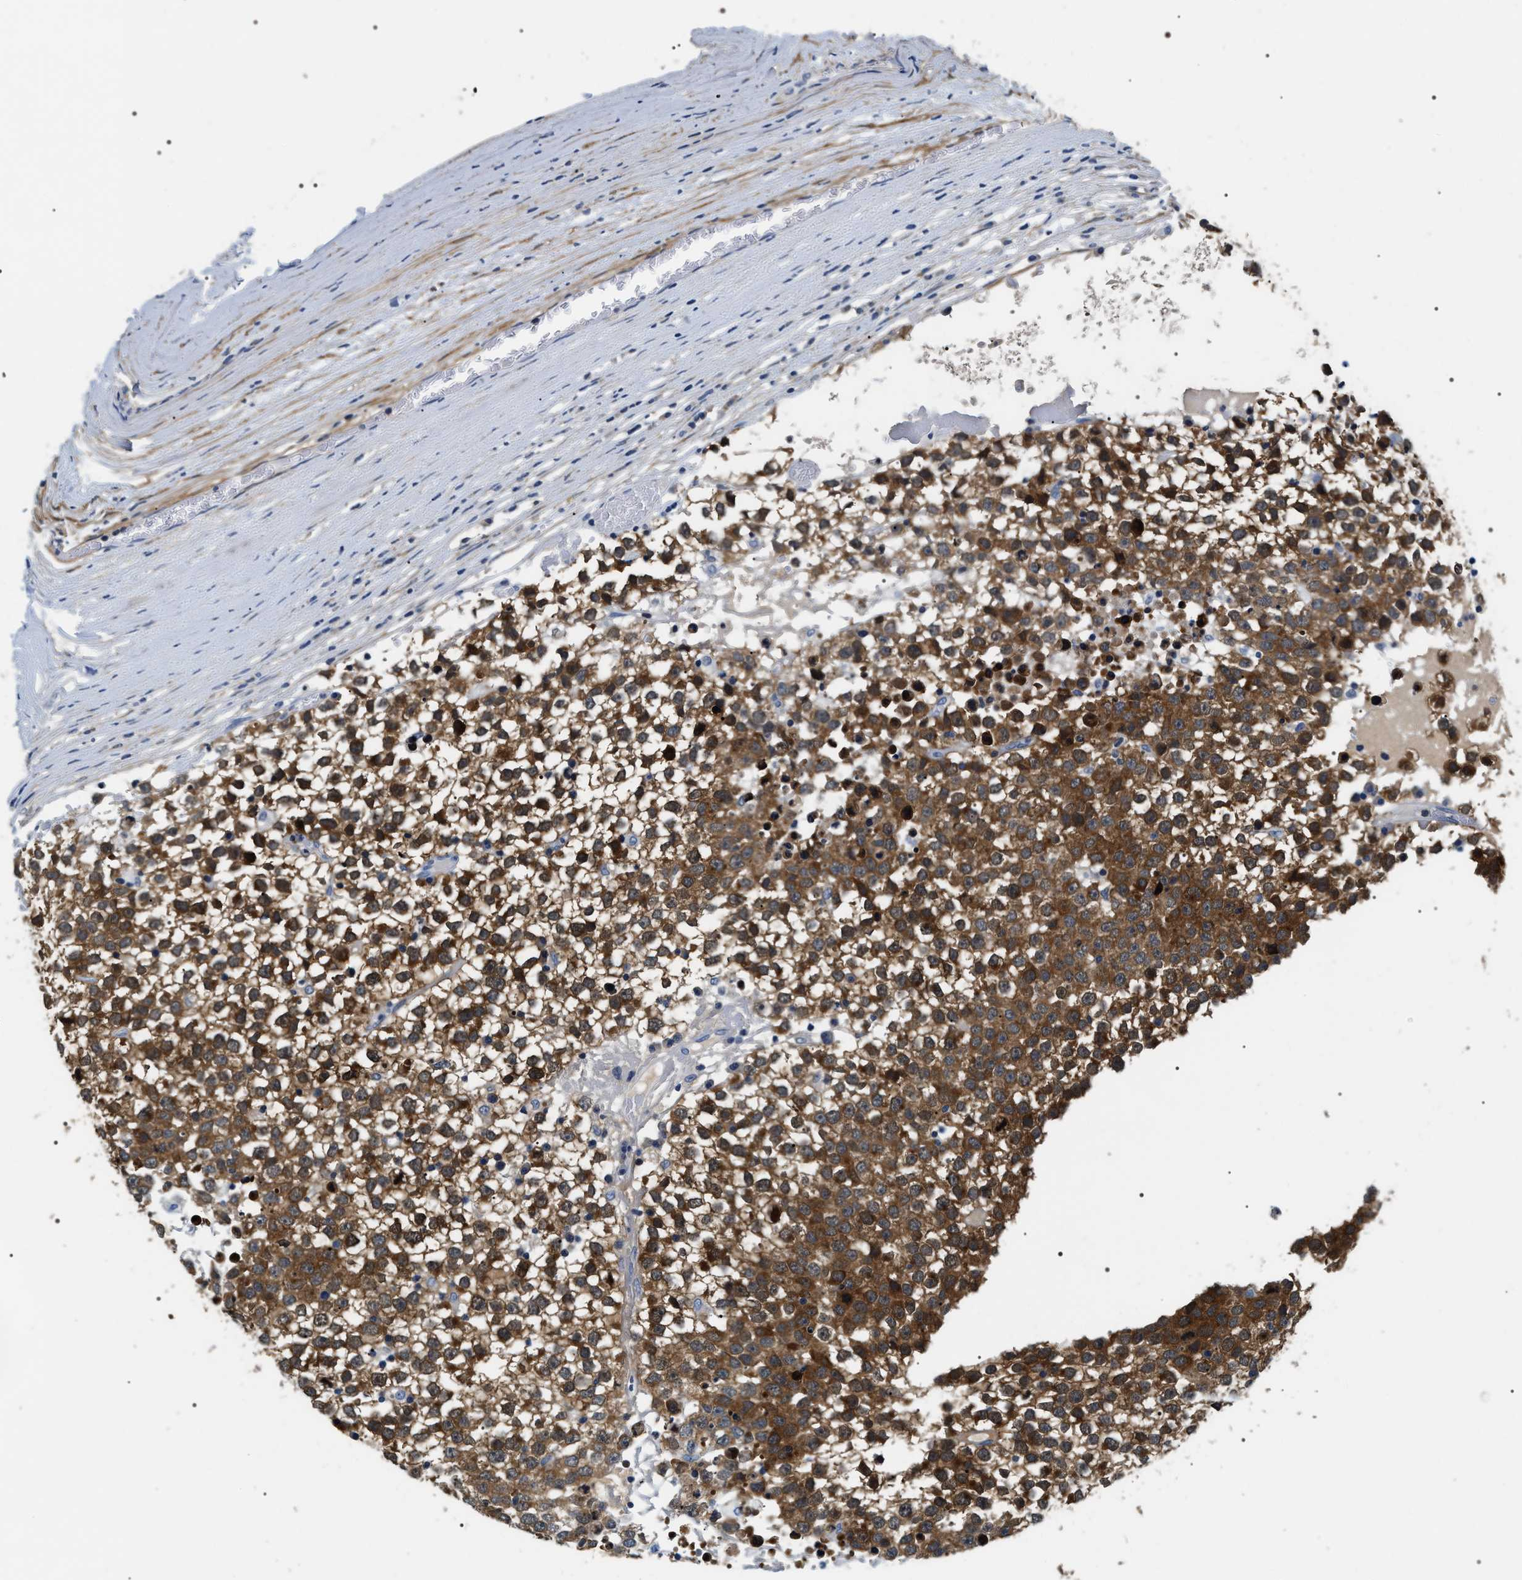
{"staining": {"intensity": "strong", "quantity": ">75%", "location": "cytoplasmic/membranous"}, "tissue": "testis cancer", "cell_type": "Tumor cells", "image_type": "cancer", "snomed": [{"axis": "morphology", "description": "Seminoma, NOS"}, {"axis": "topography", "description": "Testis"}], "caption": "A high-resolution image shows immunohistochemistry staining of testis seminoma, which demonstrates strong cytoplasmic/membranous positivity in approximately >75% of tumor cells.", "gene": "BAG2", "patient": {"sex": "male", "age": 65}}